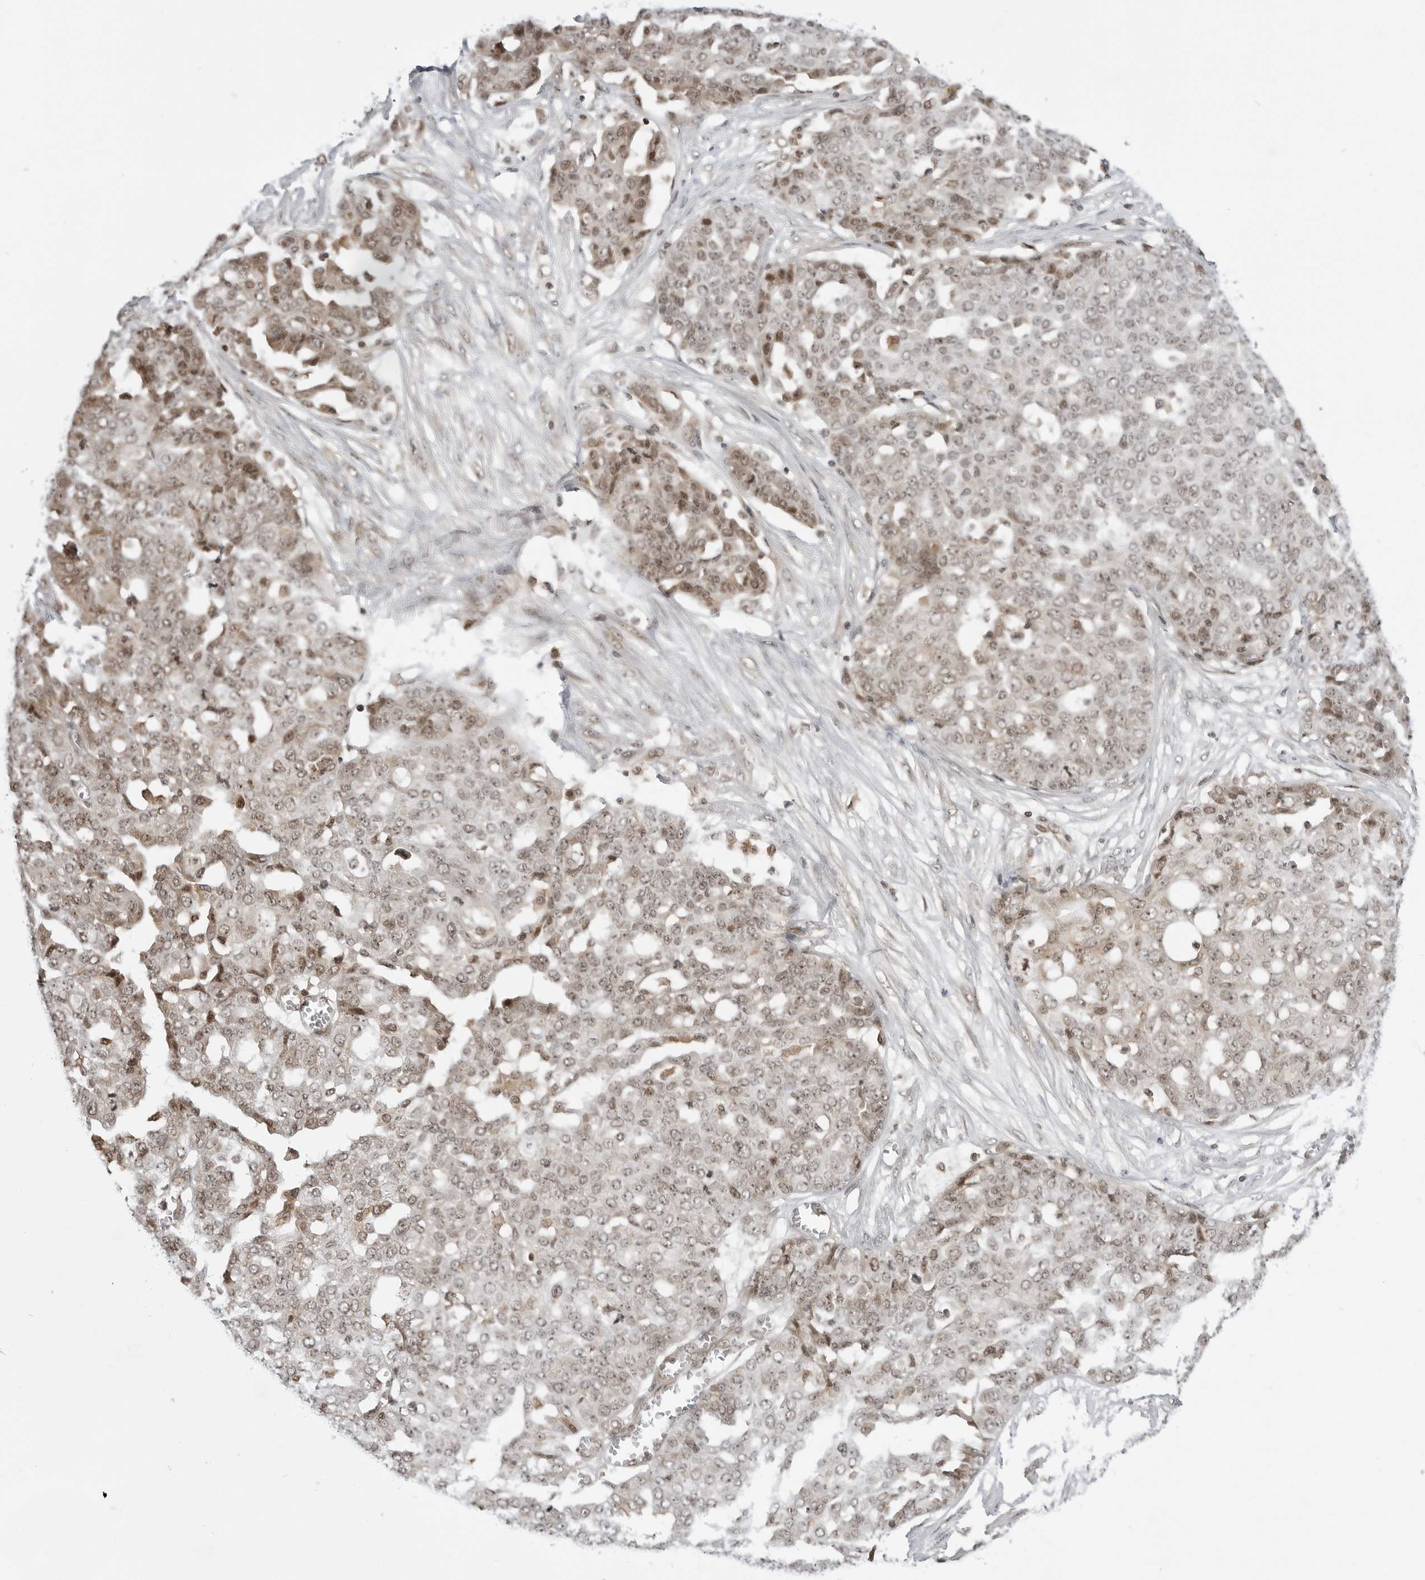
{"staining": {"intensity": "weak", "quantity": ">75%", "location": "nuclear"}, "tissue": "ovarian cancer", "cell_type": "Tumor cells", "image_type": "cancer", "snomed": [{"axis": "morphology", "description": "Cystadenocarcinoma, serous, NOS"}, {"axis": "topography", "description": "Soft tissue"}, {"axis": "topography", "description": "Ovary"}], "caption": "Ovarian cancer stained with a brown dye displays weak nuclear positive staining in approximately >75% of tumor cells.", "gene": "C8orf33", "patient": {"sex": "female", "age": 57}}